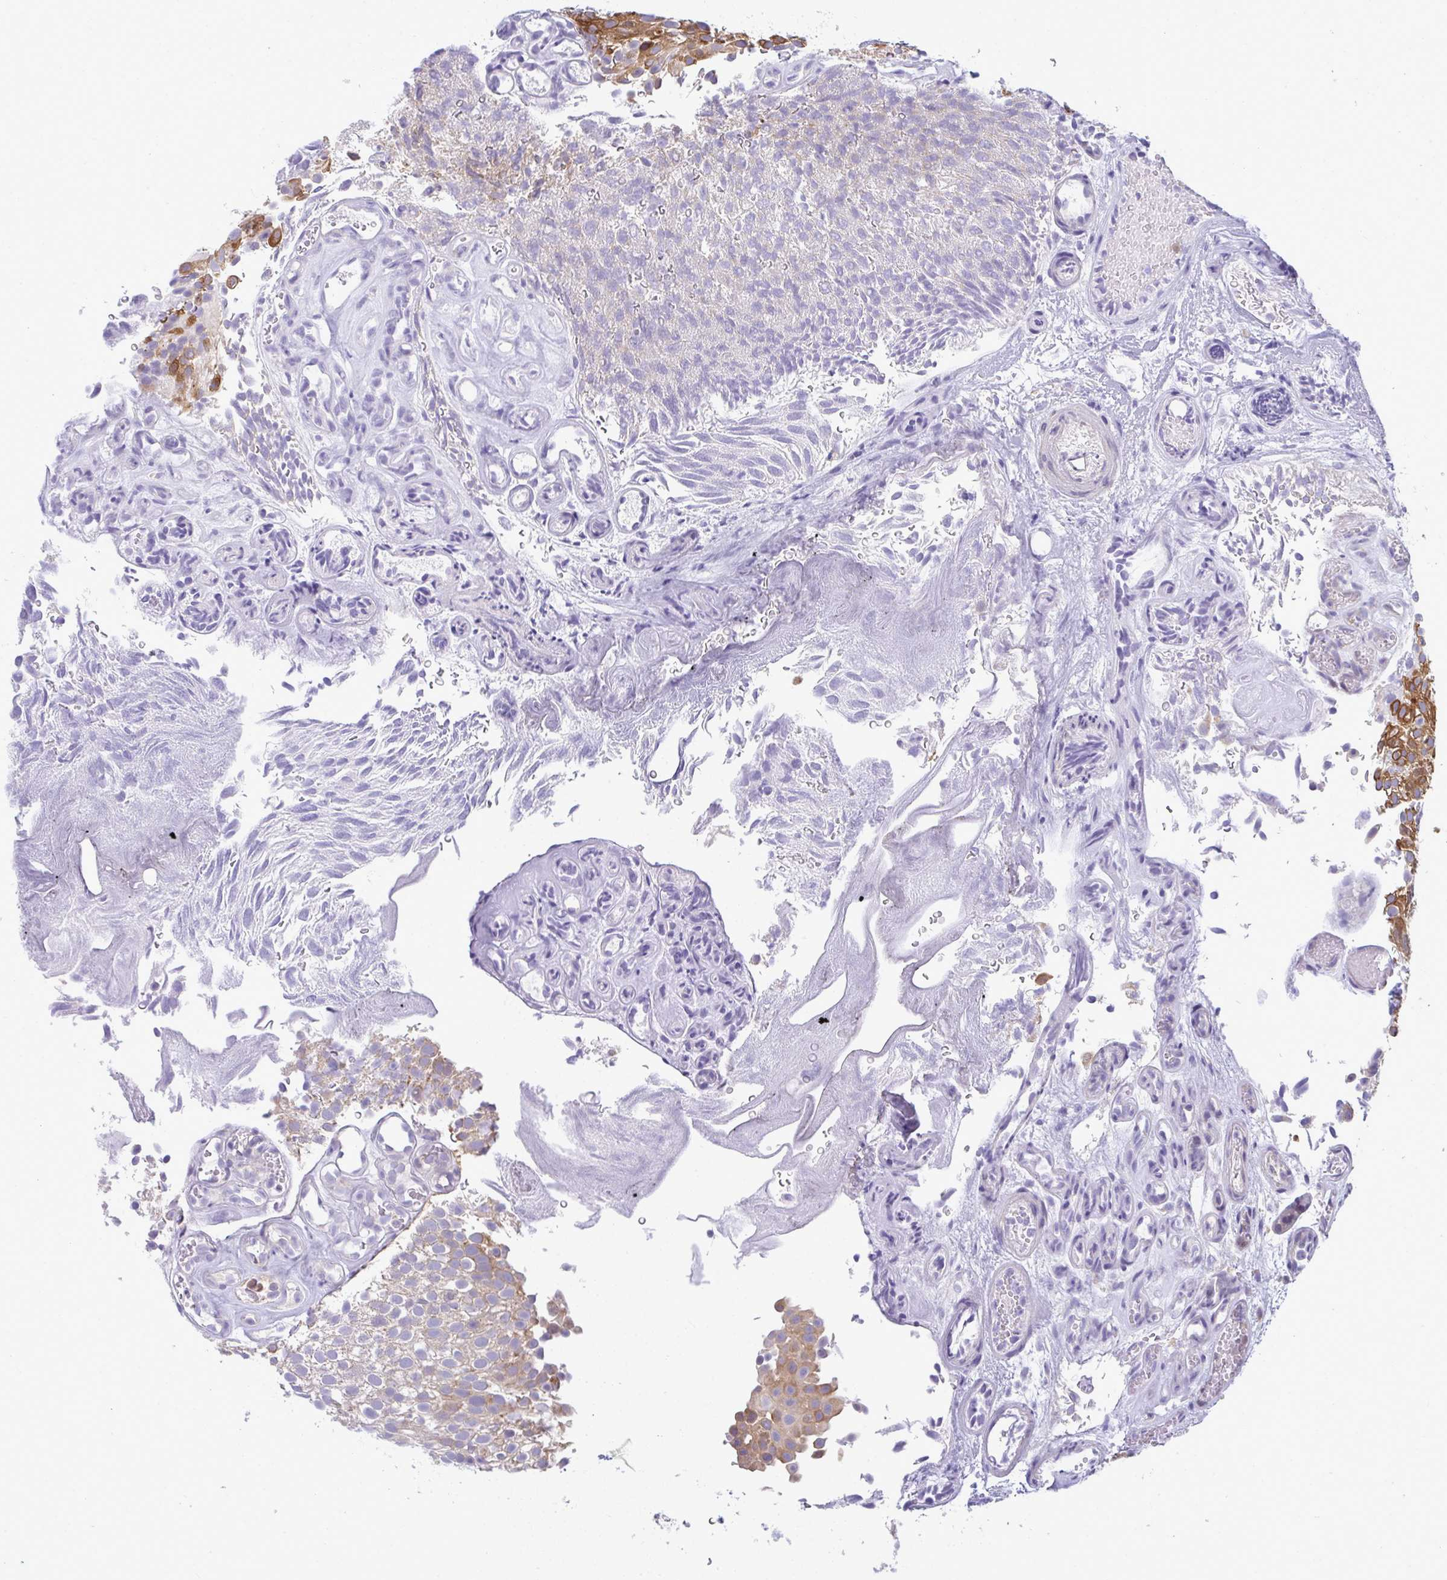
{"staining": {"intensity": "moderate", "quantity": "25%-75%", "location": "cytoplasmic/membranous"}, "tissue": "urothelial cancer", "cell_type": "Tumor cells", "image_type": "cancer", "snomed": [{"axis": "morphology", "description": "Urothelial carcinoma, Low grade"}, {"axis": "topography", "description": "Urinary bladder"}], "caption": "Immunohistochemical staining of urothelial carcinoma (low-grade) reveals medium levels of moderate cytoplasmic/membranous protein staining in approximately 25%-75% of tumor cells.", "gene": "SLC30A6", "patient": {"sex": "male", "age": 78}}